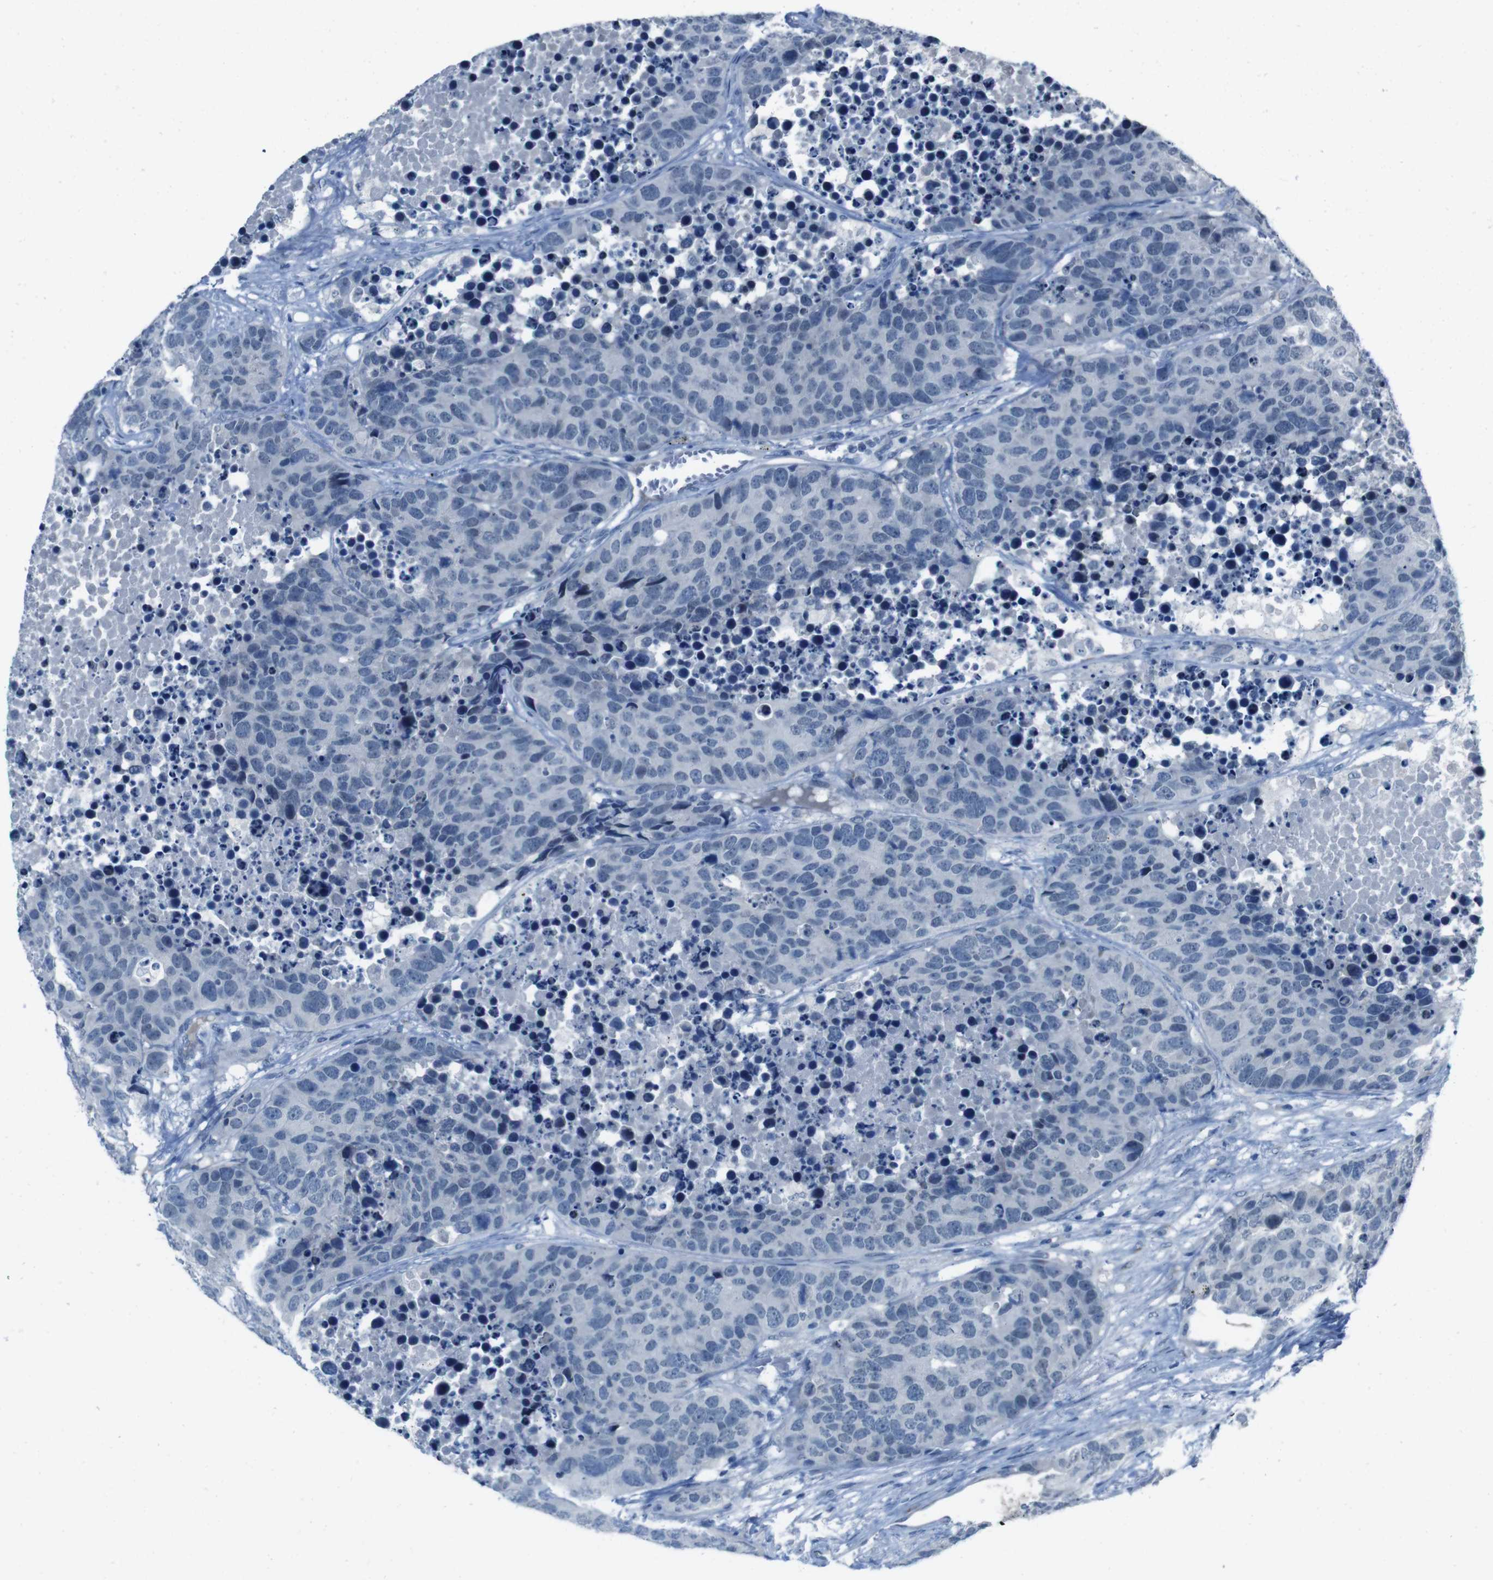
{"staining": {"intensity": "negative", "quantity": "none", "location": "none"}, "tissue": "carcinoid", "cell_type": "Tumor cells", "image_type": "cancer", "snomed": [{"axis": "morphology", "description": "Carcinoid, malignant, NOS"}, {"axis": "topography", "description": "Lung"}], "caption": "Tumor cells are negative for brown protein staining in malignant carcinoid.", "gene": "CDHR2", "patient": {"sex": "male", "age": 60}}